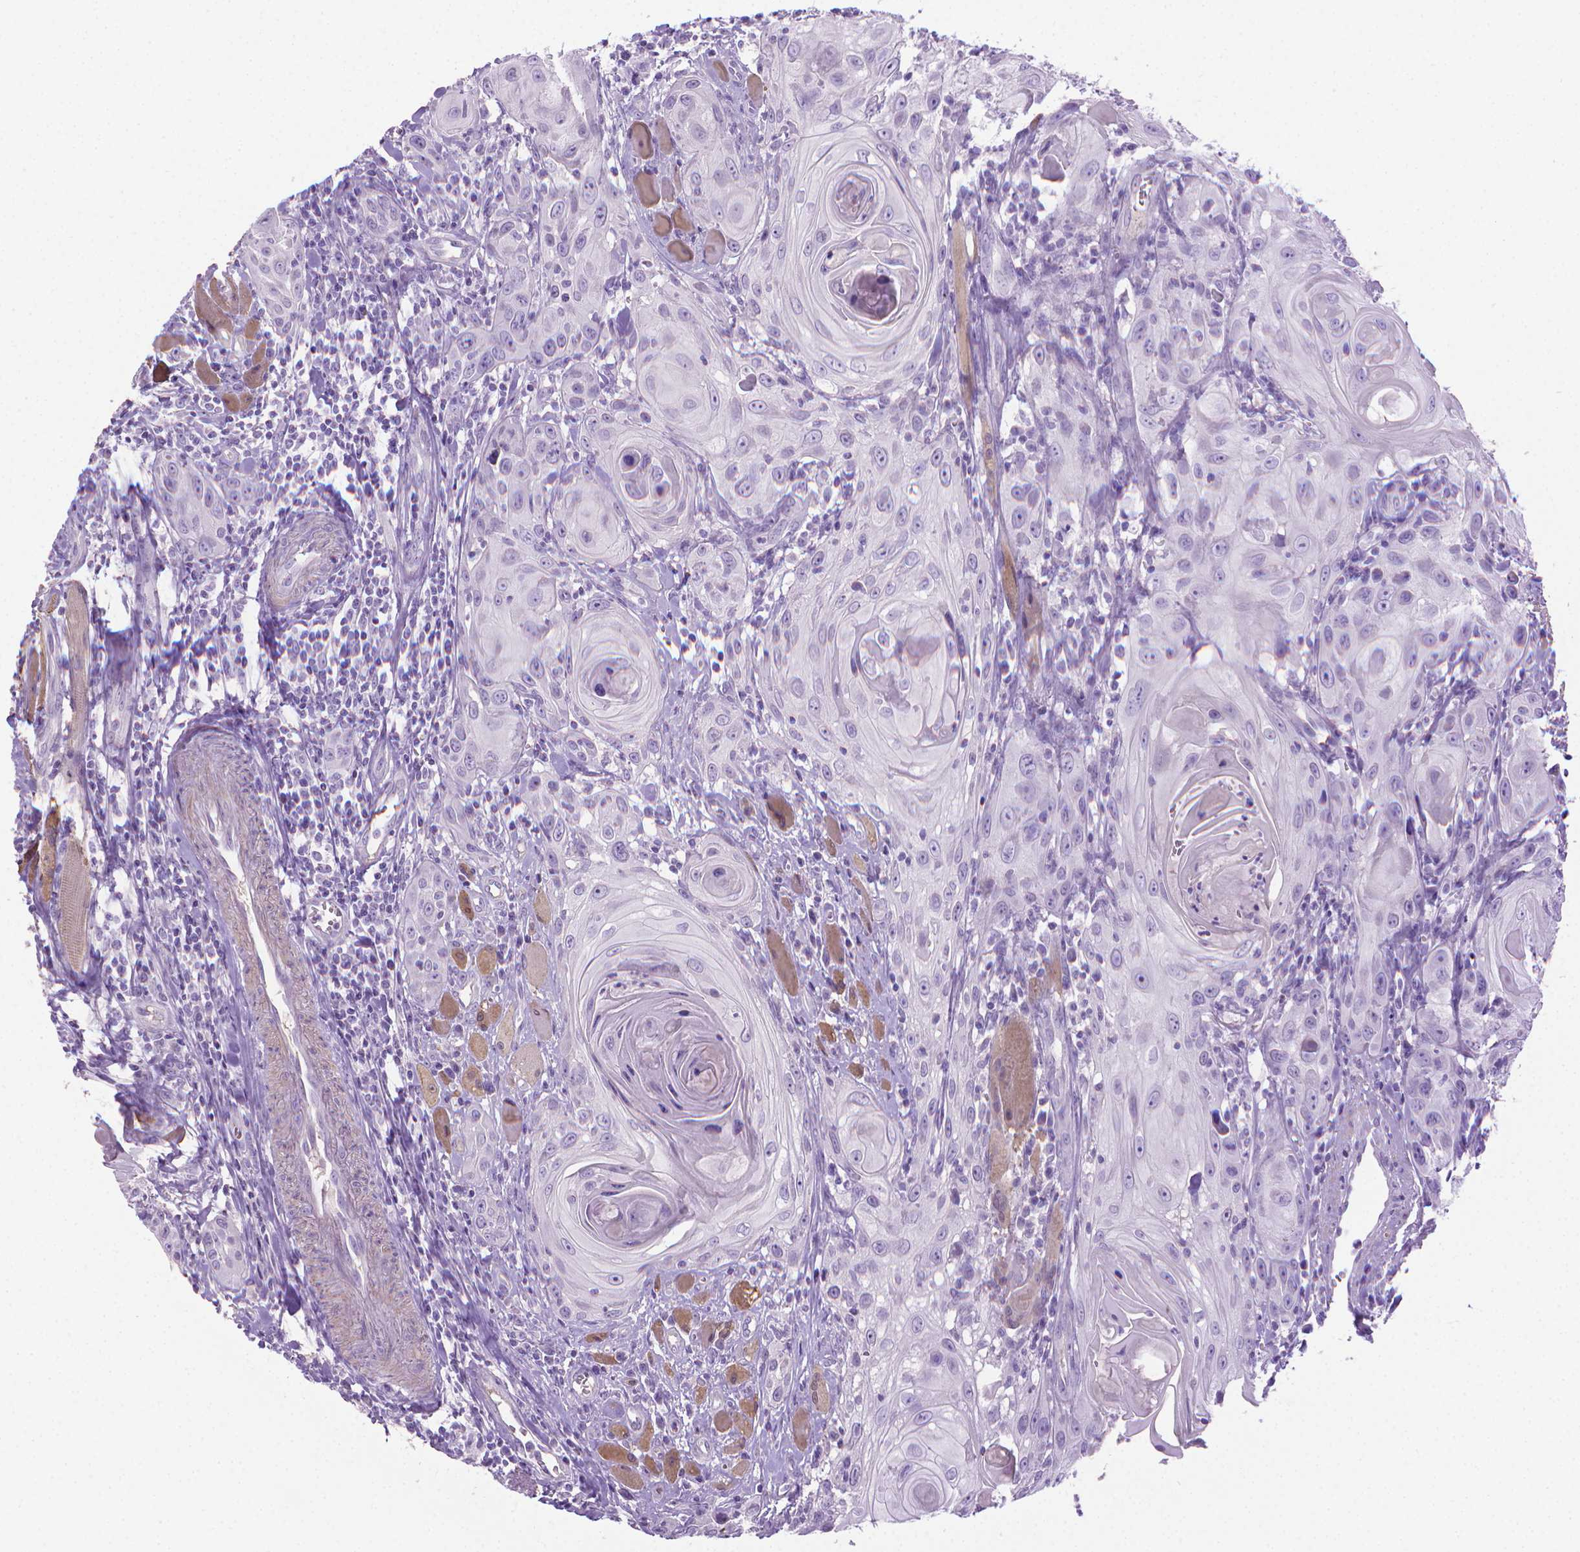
{"staining": {"intensity": "negative", "quantity": "none", "location": "none"}, "tissue": "head and neck cancer", "cell_type": "Tumor cells", "image_type": "cancer", "snomed": [{"axis": "morphology", "description": "Squamous cell carcinoma, NOS"}, {"axis": "topography", "description": "Head-Neck"}], "caption": "DAB (3,3'-diaminobenzidine) immunohistochemical staining of human head and neck cancer exhibits no significant staining in tumor cells. (DAB (3,3'-diaminobenzidine) immunohistochemistry visualized using brightfield microscopy, high magnification).", "gene": "PNMA2", "patient": {"sex": "female", "age": 80}}